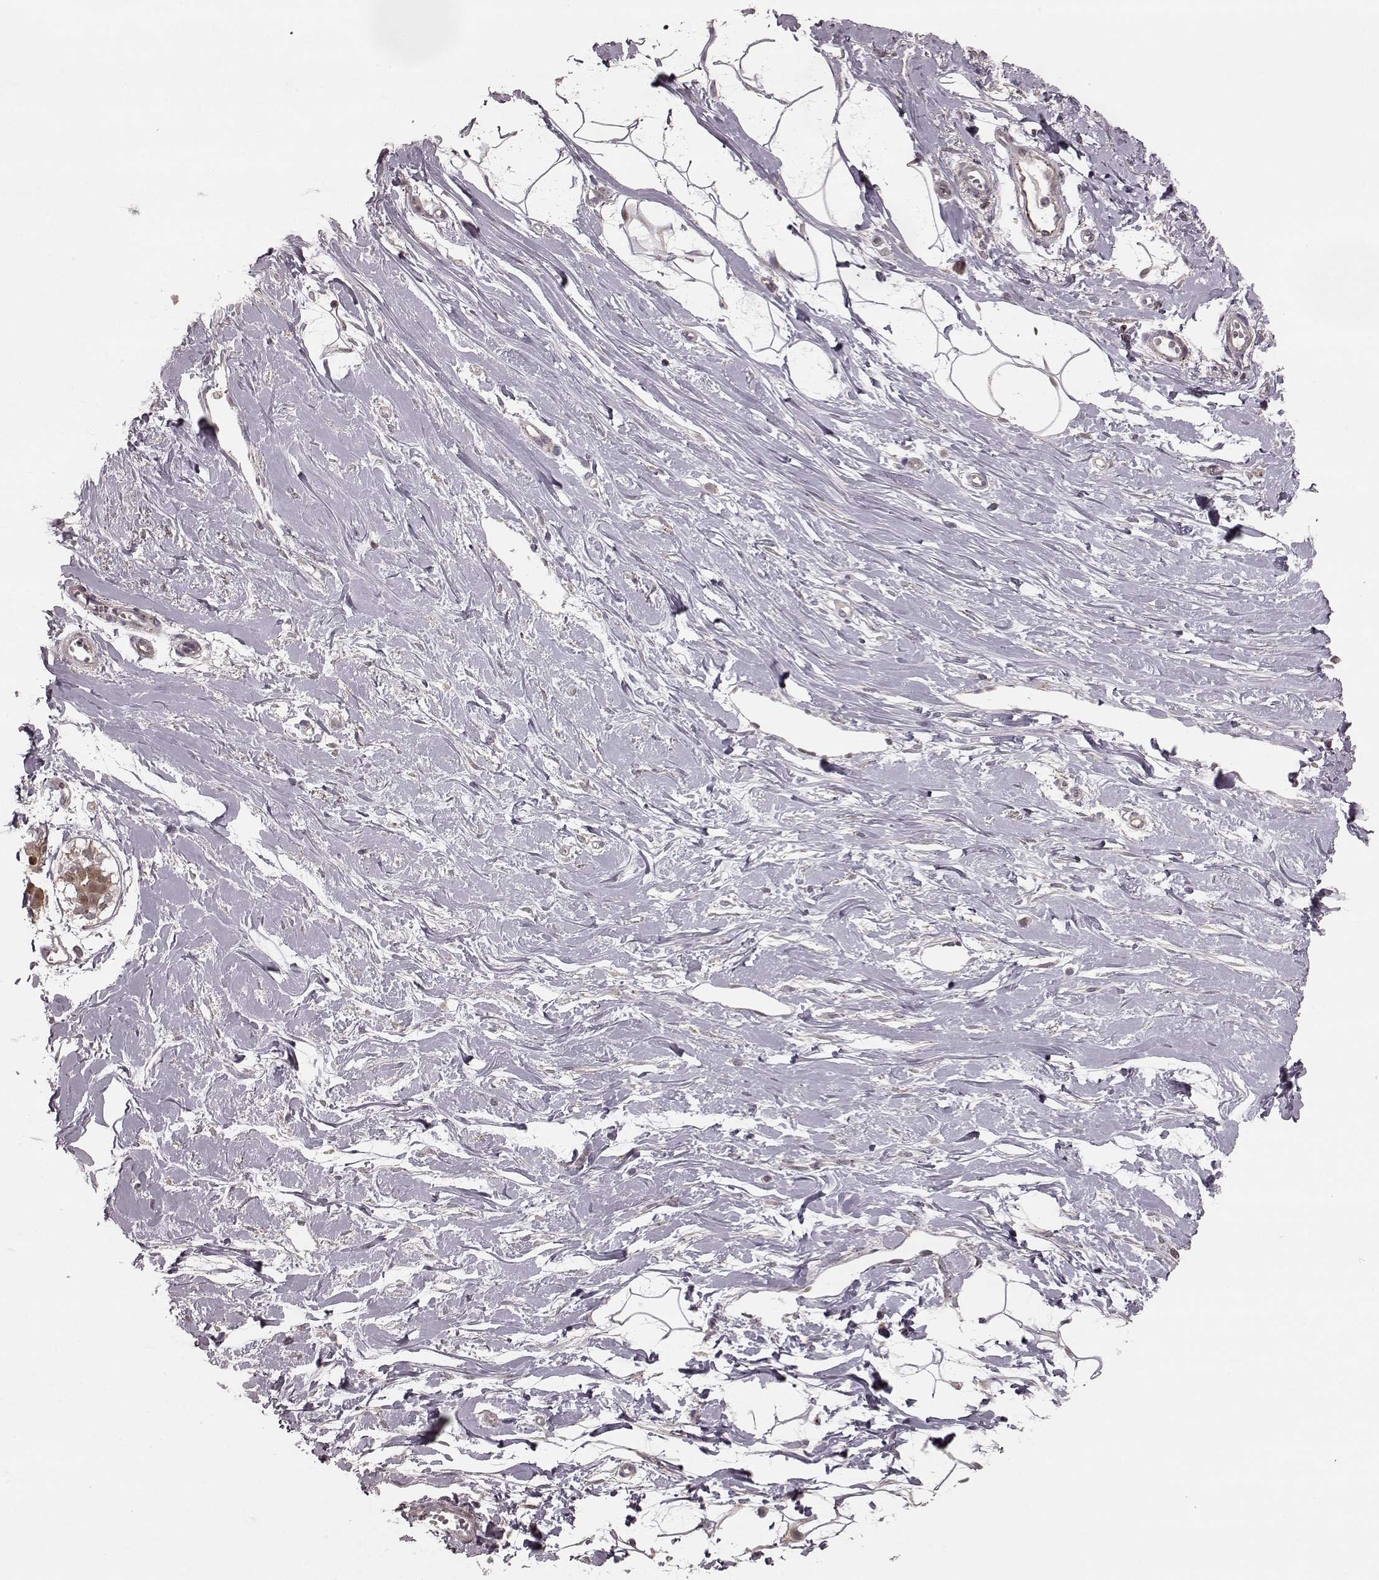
{"staining": {"intensity": "negative", "quantity": "none", "location": "none"}, "tissue": "breast", "cell_type": "Adipocytes", "image_type": "normal", "snomed": [{"axis": "morphology", "description": "Normal tissue, NOS"}, {"axis": "topography", "description": "Breast"}], "caption": "The image exhibits no staining of adipocytes in benign breast.", "gene": "GSS", "patient": {"sex": "female", "age": 49}}